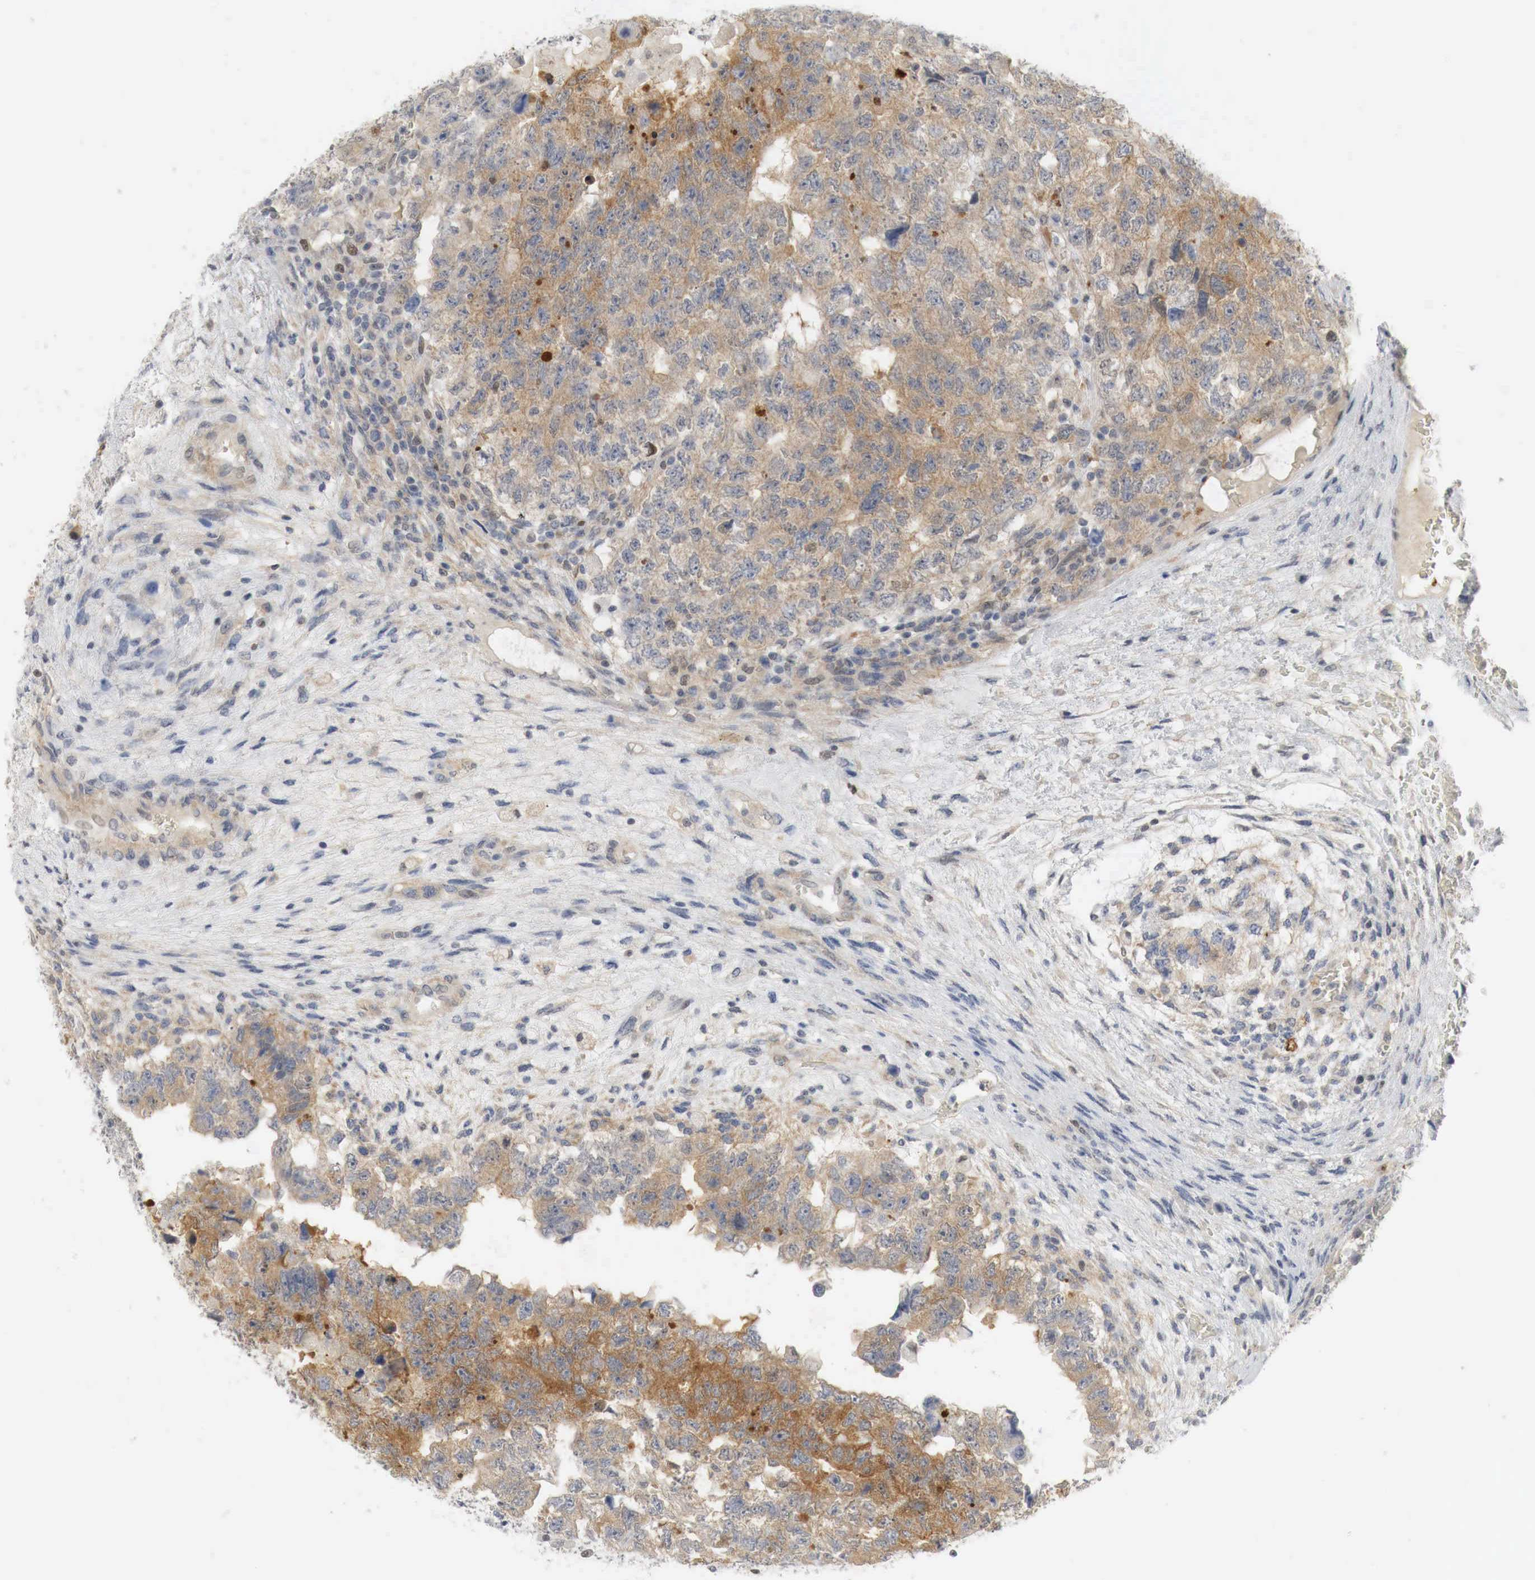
{"staining": {"intensity": "moderate", "quantity": "25%-75%", "location": "cytoplasmic/membranous,nuclear"}, "tissue": "testis cancer", "cell_type": "Tumor cells", "image_type": "cancer", "snomed": [{"axis": "morphology", "description": "Carcinoma, Embryonal, NOS"}, {"axis": "topography", "description": "Testis"}], "caption": "Immunohistochemistry photomicrograph of testis embryonal carcinoma stained for a protein (brown), which shows medium levels of moderate cytoplasmic/membranous and nuclear positivity in about 25%-75% of tumor cells.", "gene": "MYC", "patient": {"sex": "male", "age": 36}}